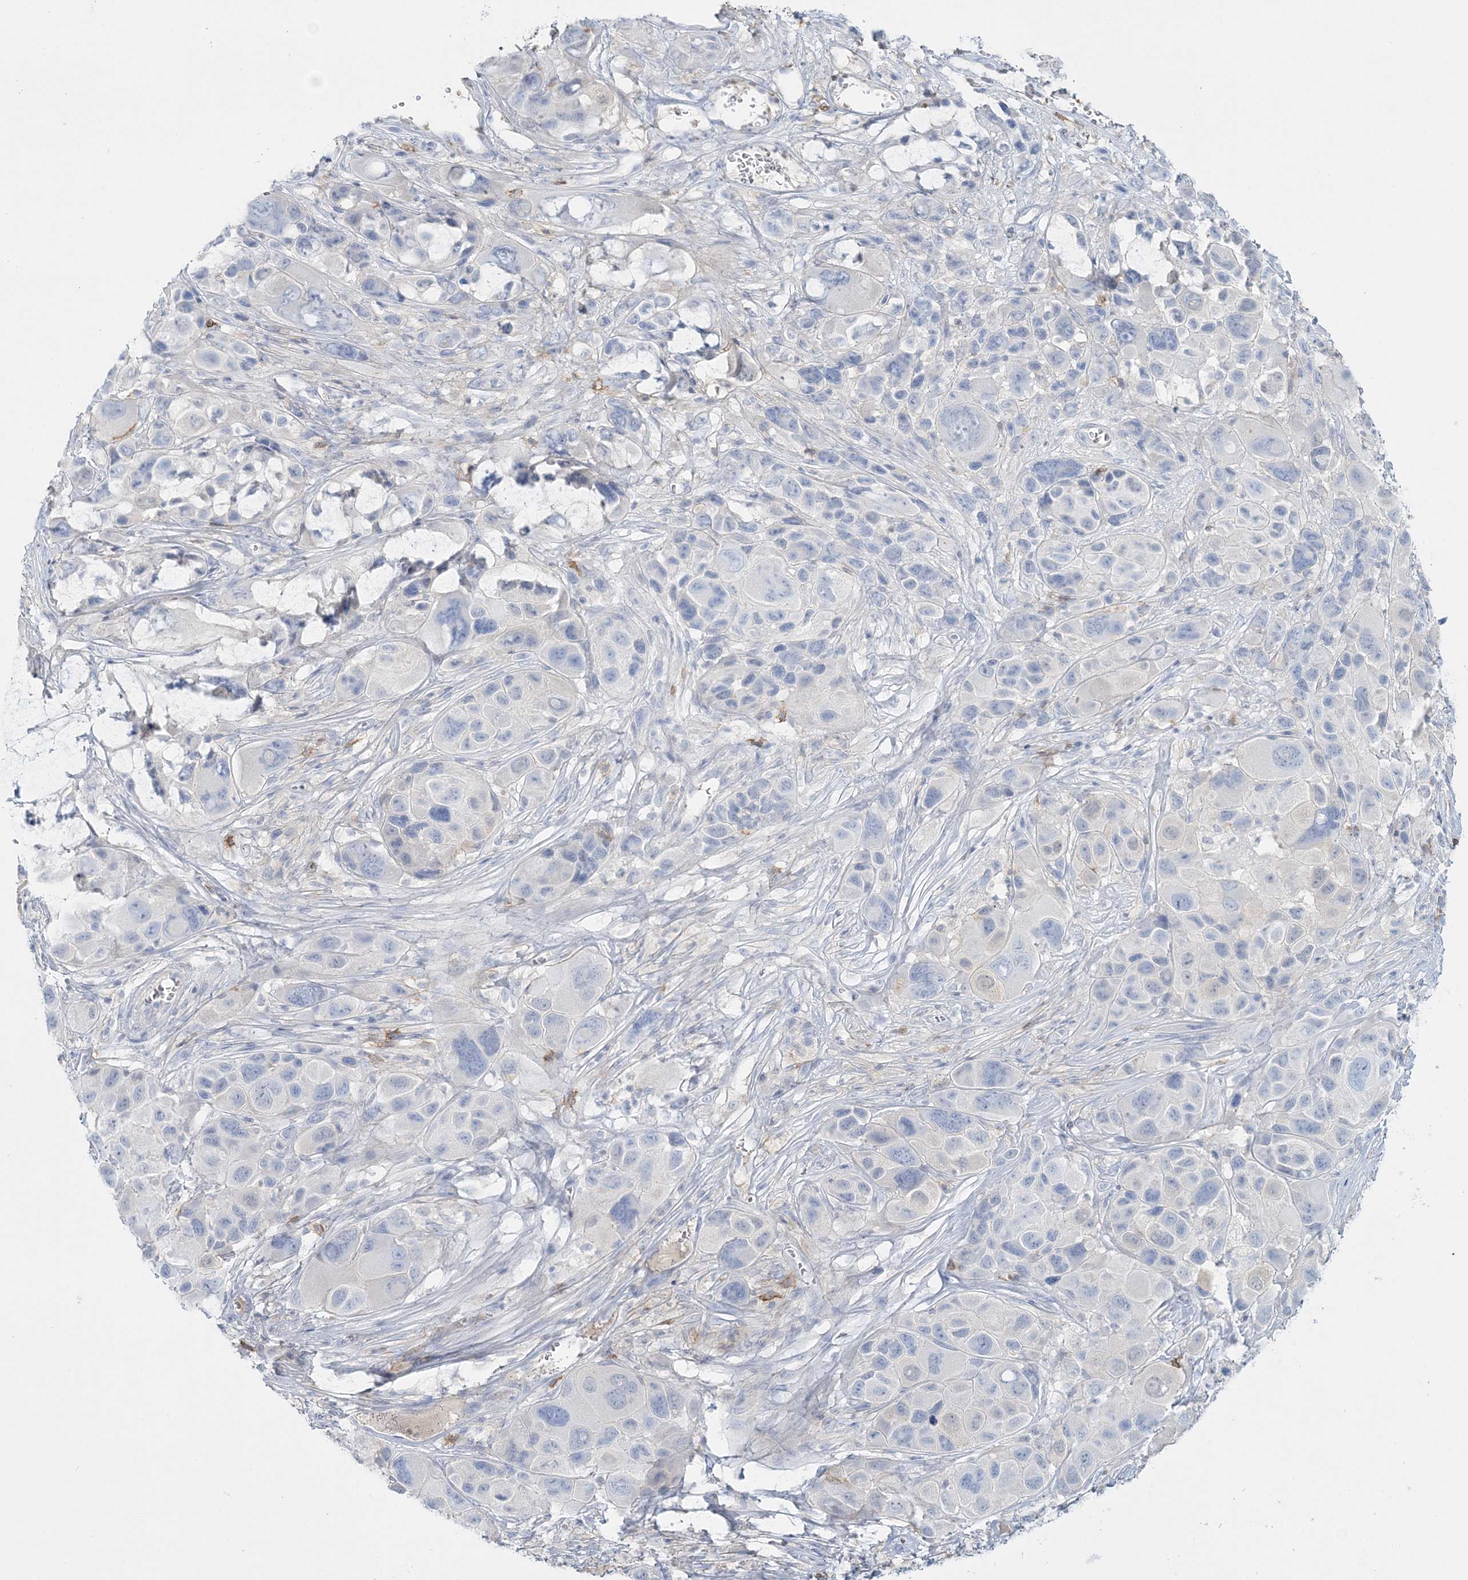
{"staining": {"intensity": "negative", "quantity": "none", "location": "none"}, "tissue": "melanoma", "cell_type": "Tumor cells", "image_type": "cancer", "snomed": [{"axis": "morphology", "description": "Malignant melanoma, NOS"}, {"axis": "topography", "description": "Skin of trunk"}], "caption": "The immunohistochemistry histopathology image has no significant positivity in tumor cells of malignant melanoma tissue. Nuclei are stained in blue.", "gene": "WDSUB1", "patient": {"sex": "male", "age": 71}}